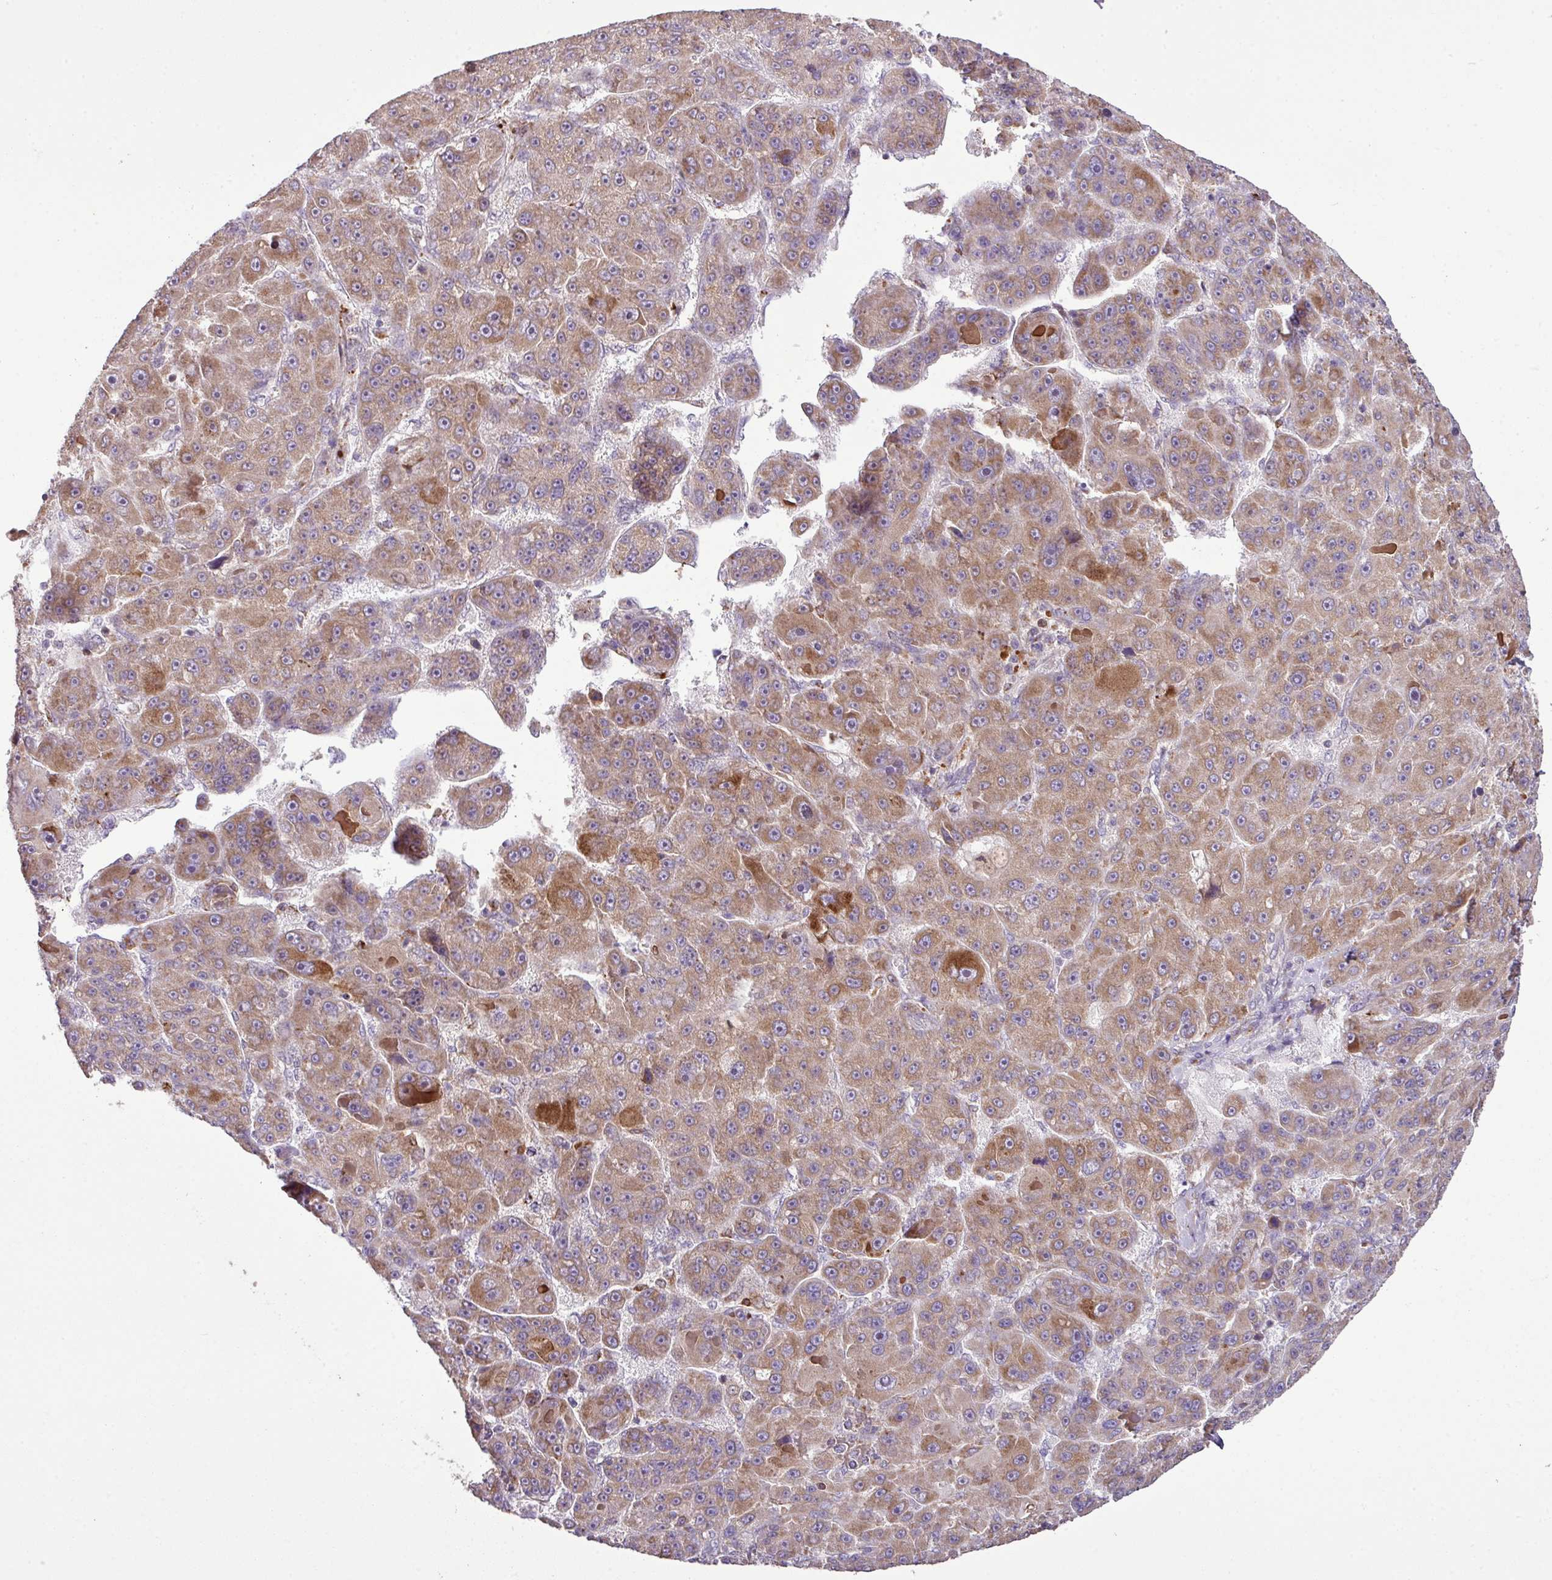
{"staining": {"intensity": "moderate", "quantity": ">75%", "location": "cytoplasmic/membranous"}, "tissue": "liver cancer", "cell_type": "Tumor cells", "image_type": "cancer", "snomed": [{"axis": "morphology", "description": "Carcinoma, Hepatocellular, NOS"}, {"axis": "topography", "description": "Liver"}], "caption": "Liver hepatocellular carcinoma stained for a protein (brown) exhibits moderate cytoplasmic/membranous positive positivity in about >75% of tumor cells.", "gene": "SMCO4", "patient": {"sex": "male", "age": 76}}